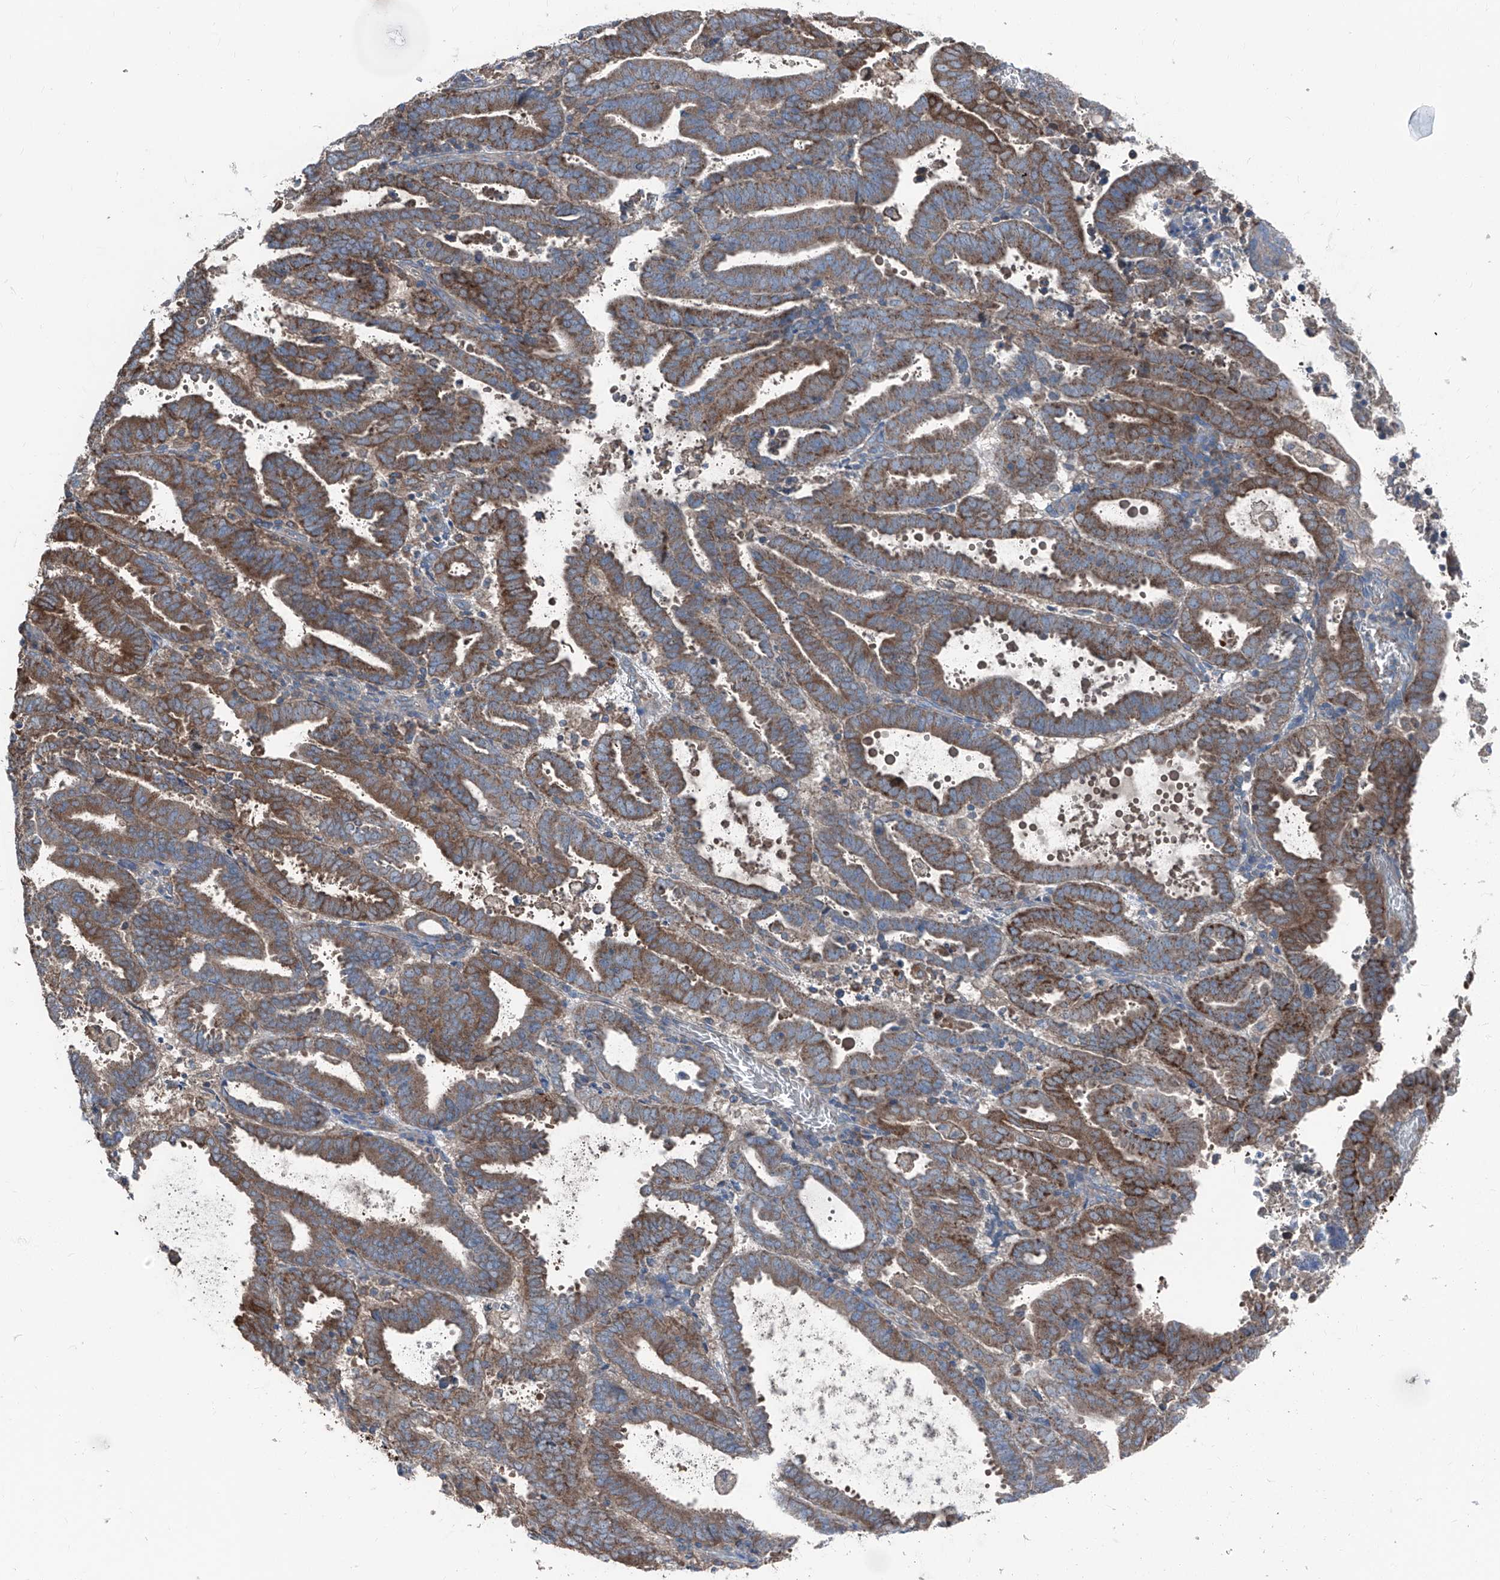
{"staining": {"intensity": "moderate", "quantity": ">75%", "location": "cytoplasmic/membranous"}, "tissue": "endometrial cancer", "cell_type": "Tumor cells", "image_type": "cancer", "snomed": [{"axis": "morphology", "description": "Adenocarcinoma, NOS"}, {"axis": "topography", "description": "Uterus"}], "caption": "Protein analysis of adenocarcinoma (endometrial) tissue demonstrates moderate cytoplasmic/membranous positivity in about >75% of tumor cells.", "gene": "GPAT3", "patient": {"sex": "female", "age": 83}}